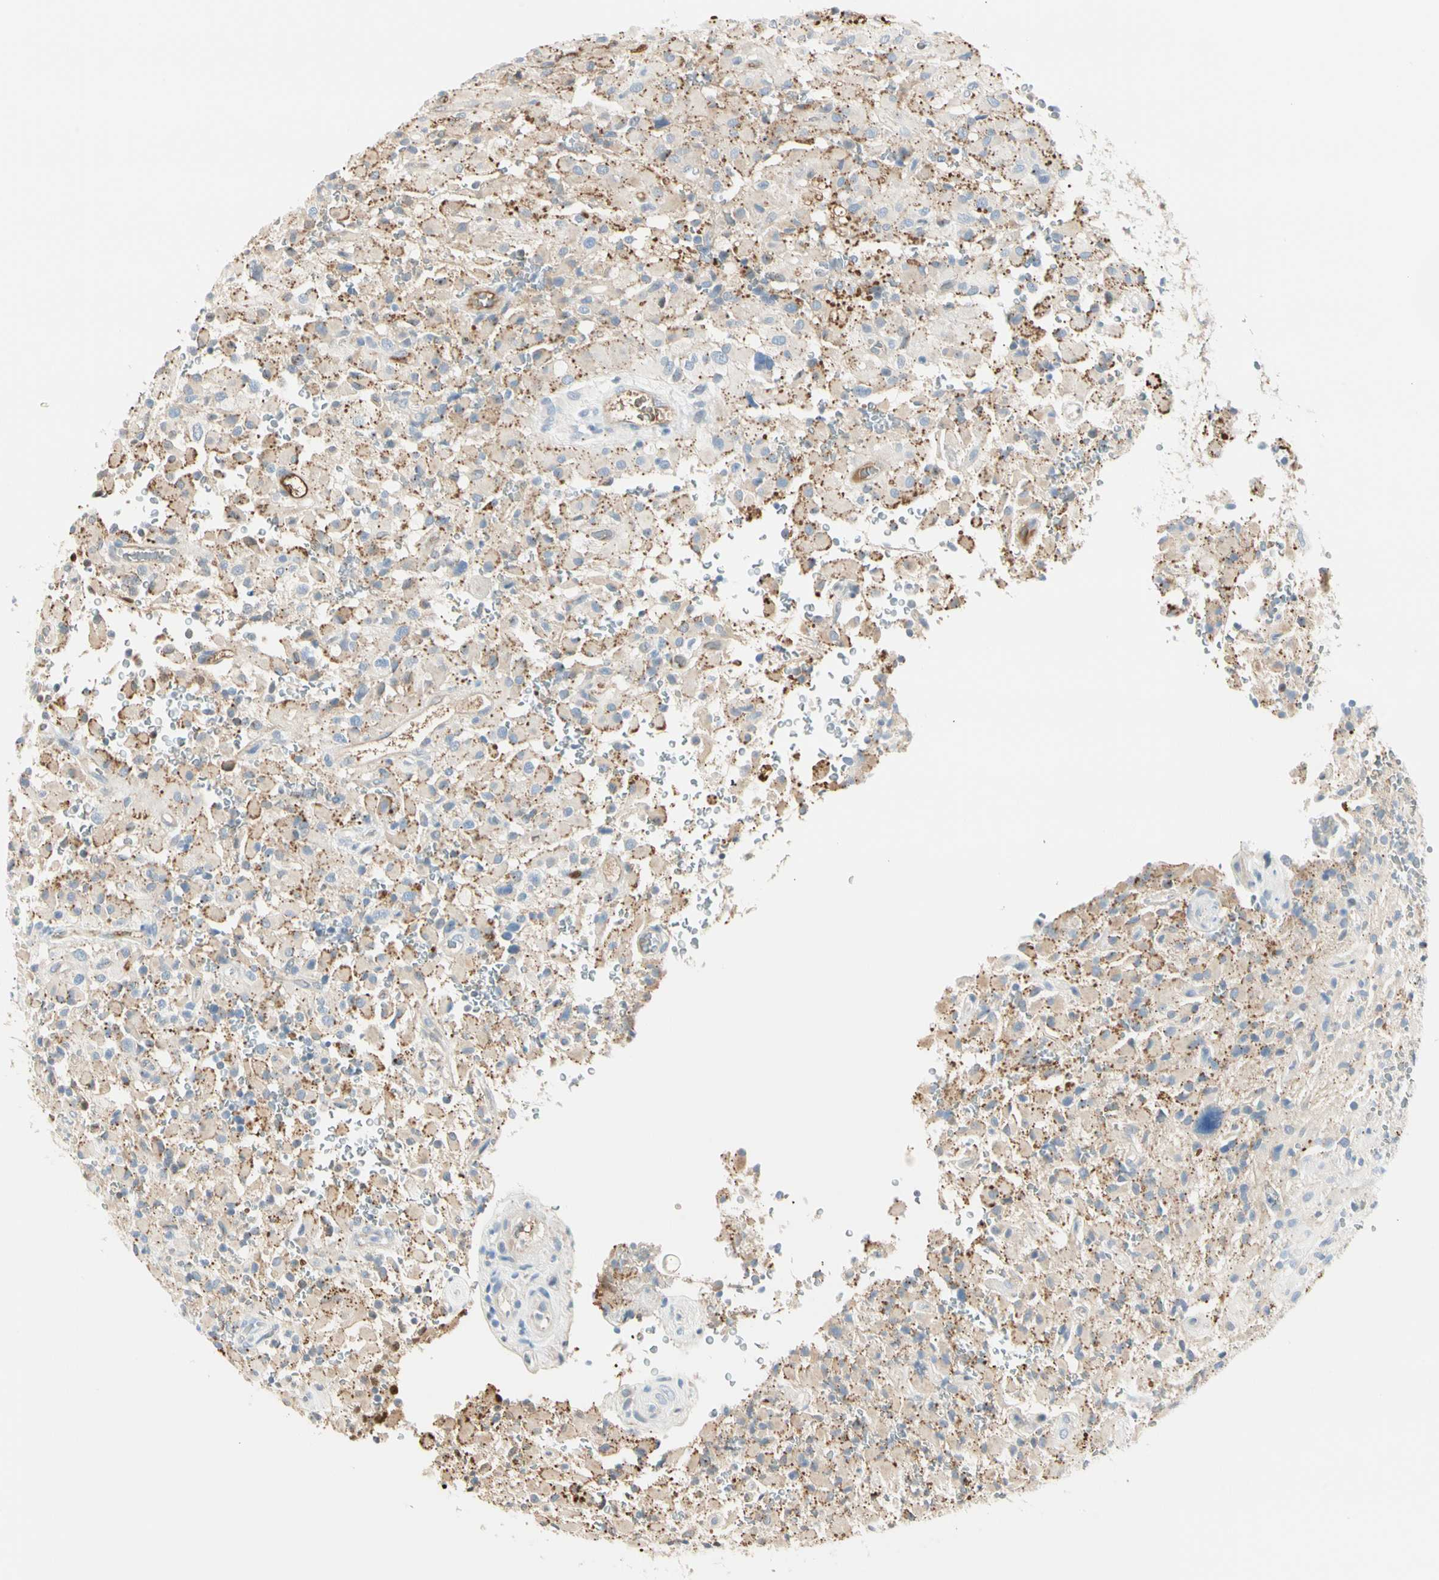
{"staining": {"intensity": "moderate", "quantity": ">75%", "location": "nuclear"}, "tissue": "glioma", "cell_type": "Tumor cells", "image_type": "cancer", "snomed": [{"axis": "morphology", "description": "Glioma, malignant, High grade"}, {"axis": "topography", "description": "Brain"}], "caption": "IHC micrograph of neoplastic tissue: human glioma stained using immunohistochemistry exhibits medium levels of moderate protein expression localized specifically in the nuclear of tumor cells, appearing as a nuclear brown color.", "gene": "LAMB3", "patient": {"sex": "male", "age": 71}}